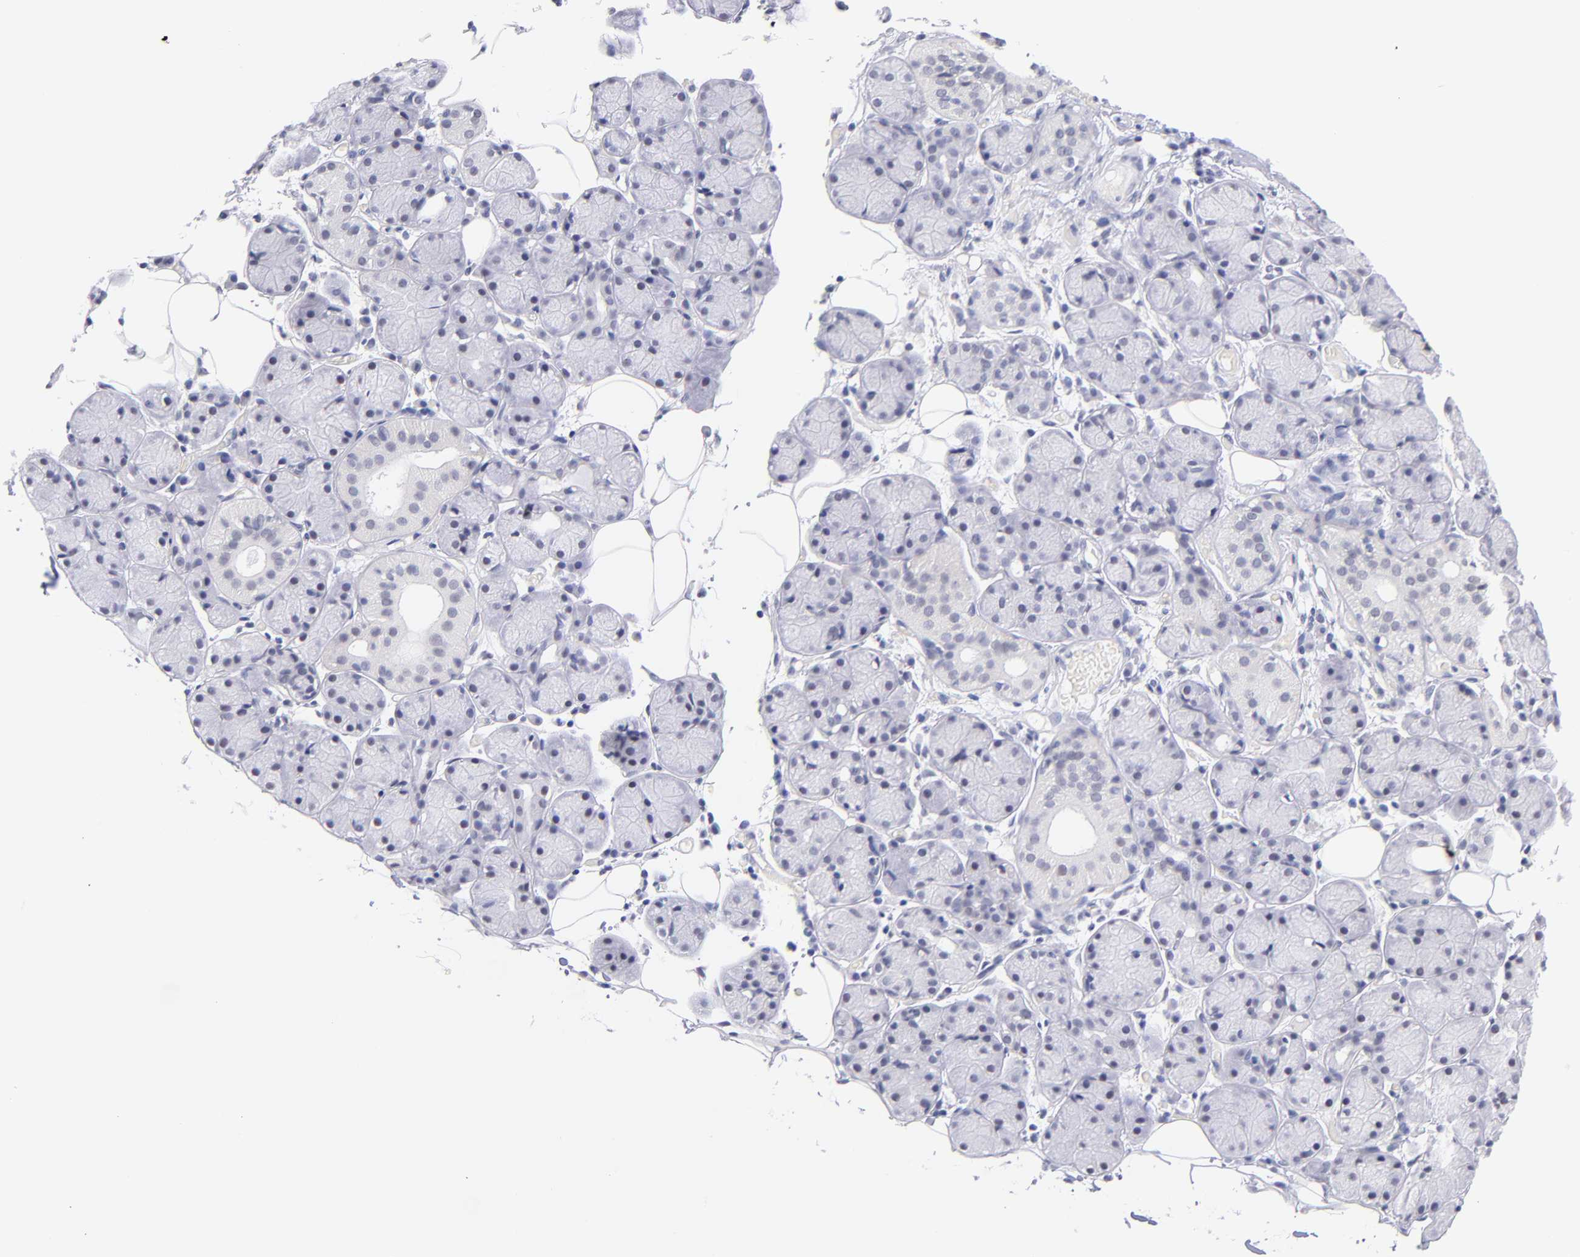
{"staining": {"intensity": "weak", "quantity": "<25%", "location": "nuclear"}, "tissue": "salivary gland", "cell_type": "Glandular cells", "image_type": "normal", "snomed": [{"axis": "morphology", "description": "Normal tissue, NOS"}, {"axis": "topography", "description": "Salivary gland"}], "caption": "A high-resolution micrograph shows immunohistochemistry staining of normal salivary gland, which reveals no significant positivity in glandular cells. (DAB IHC with hematoxylin counter stain).", "gene": "SNRPB", "patient": {"sex": "male", "age": 54}}